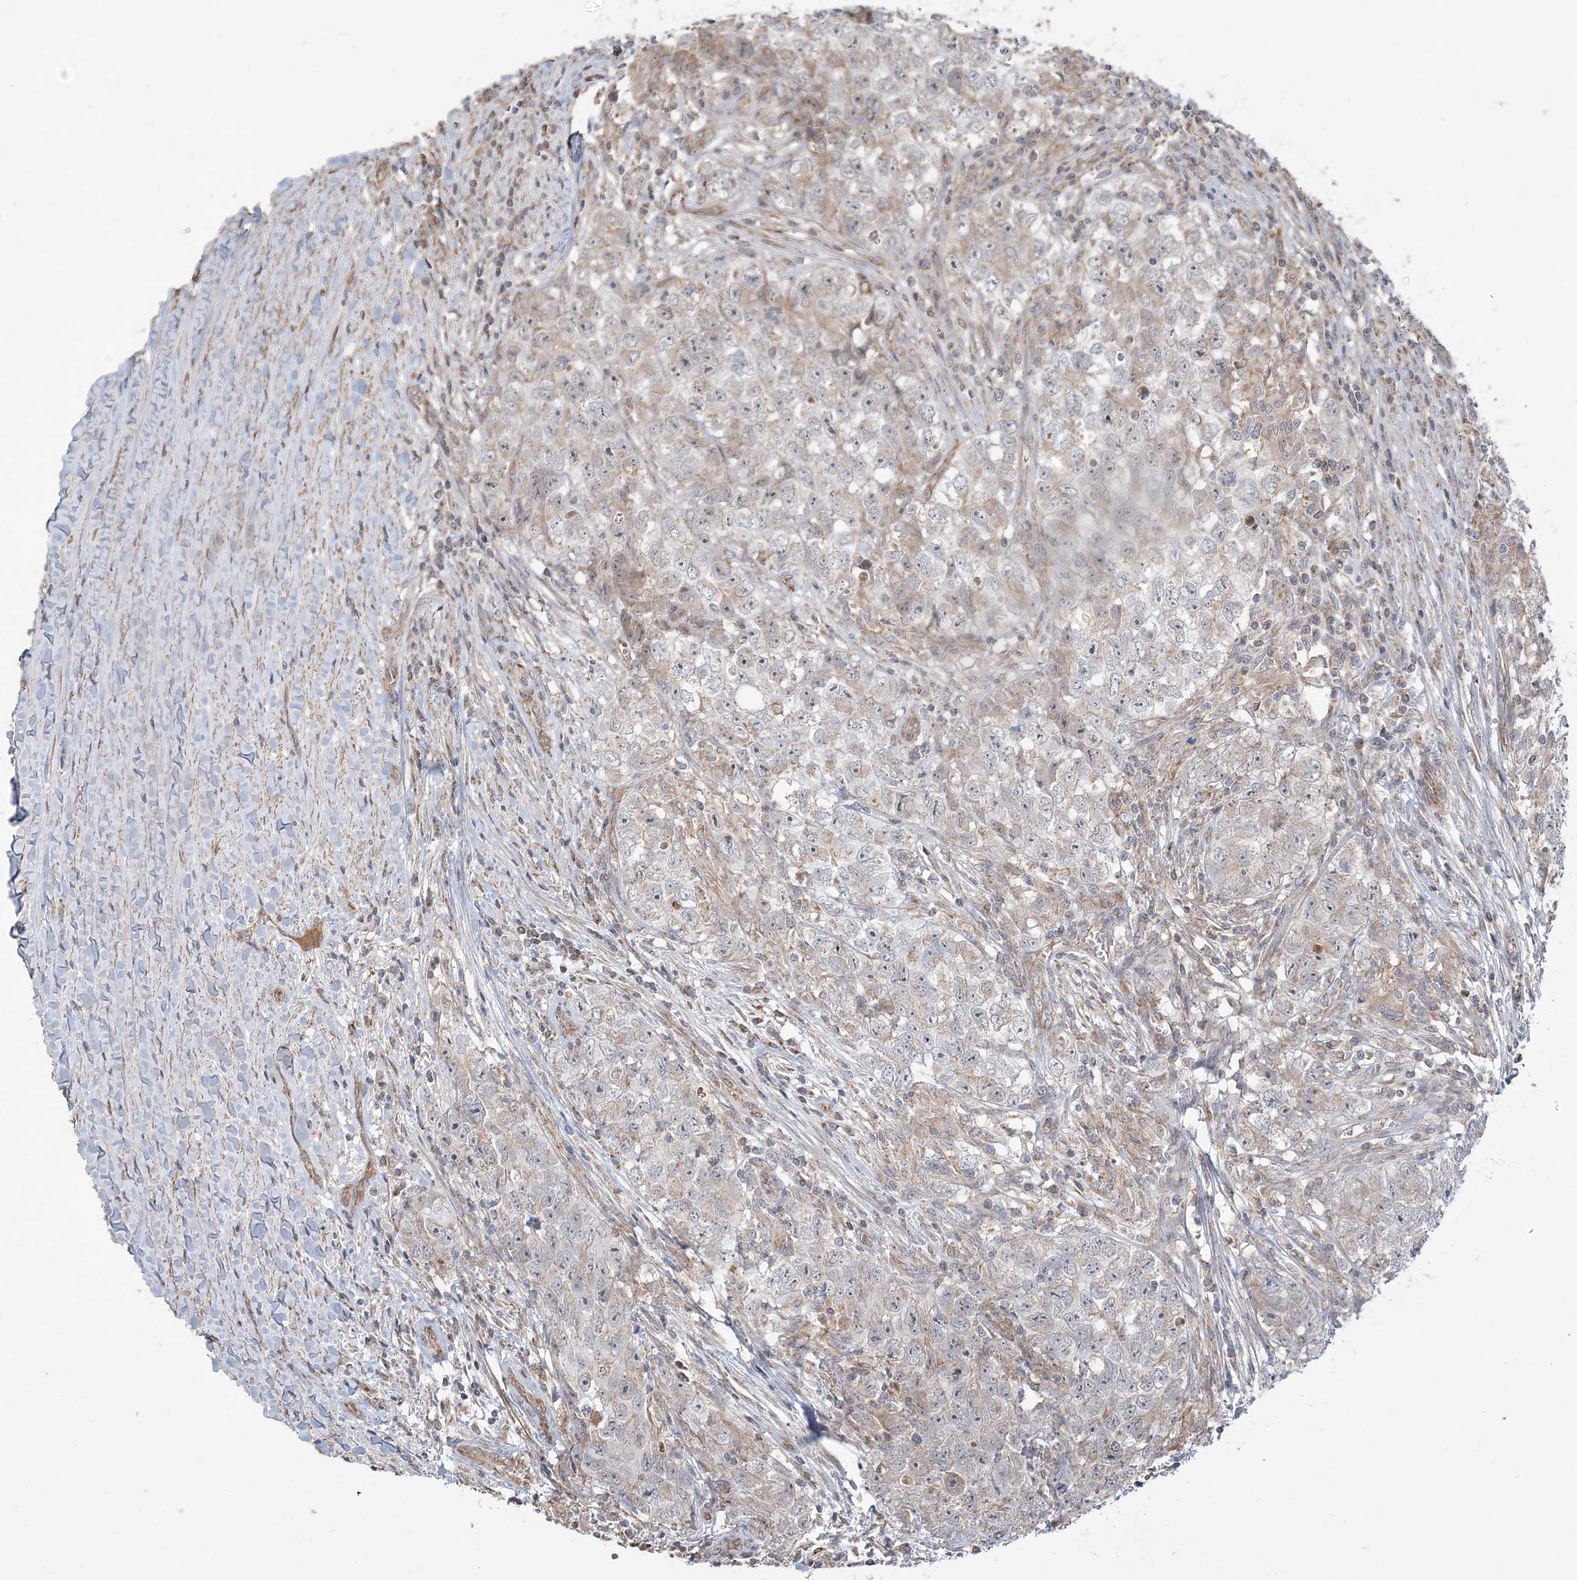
{"staining": {"intensity": "negative", "quantity": "none", "location": "none"}, "tissue": "testis cancer", "cell_type": "Tumor cells", "image_type": "cancer", "snomed": [{"axis": "morphology", "description": "Seminoma, NOS"}, {"axis": "morphology", "description": "Carcinoma, Embryonal, NOS"}, {"axis": "topography", "description": "Testis"}], "caption": "Human testis cancer (embryonal carcinoma) stained for a protein using immunohistochemistry demonstrates no positivity in tumor cells.", "gene": "SCLT1", "patient": {"sex": "male", "age": 43}}